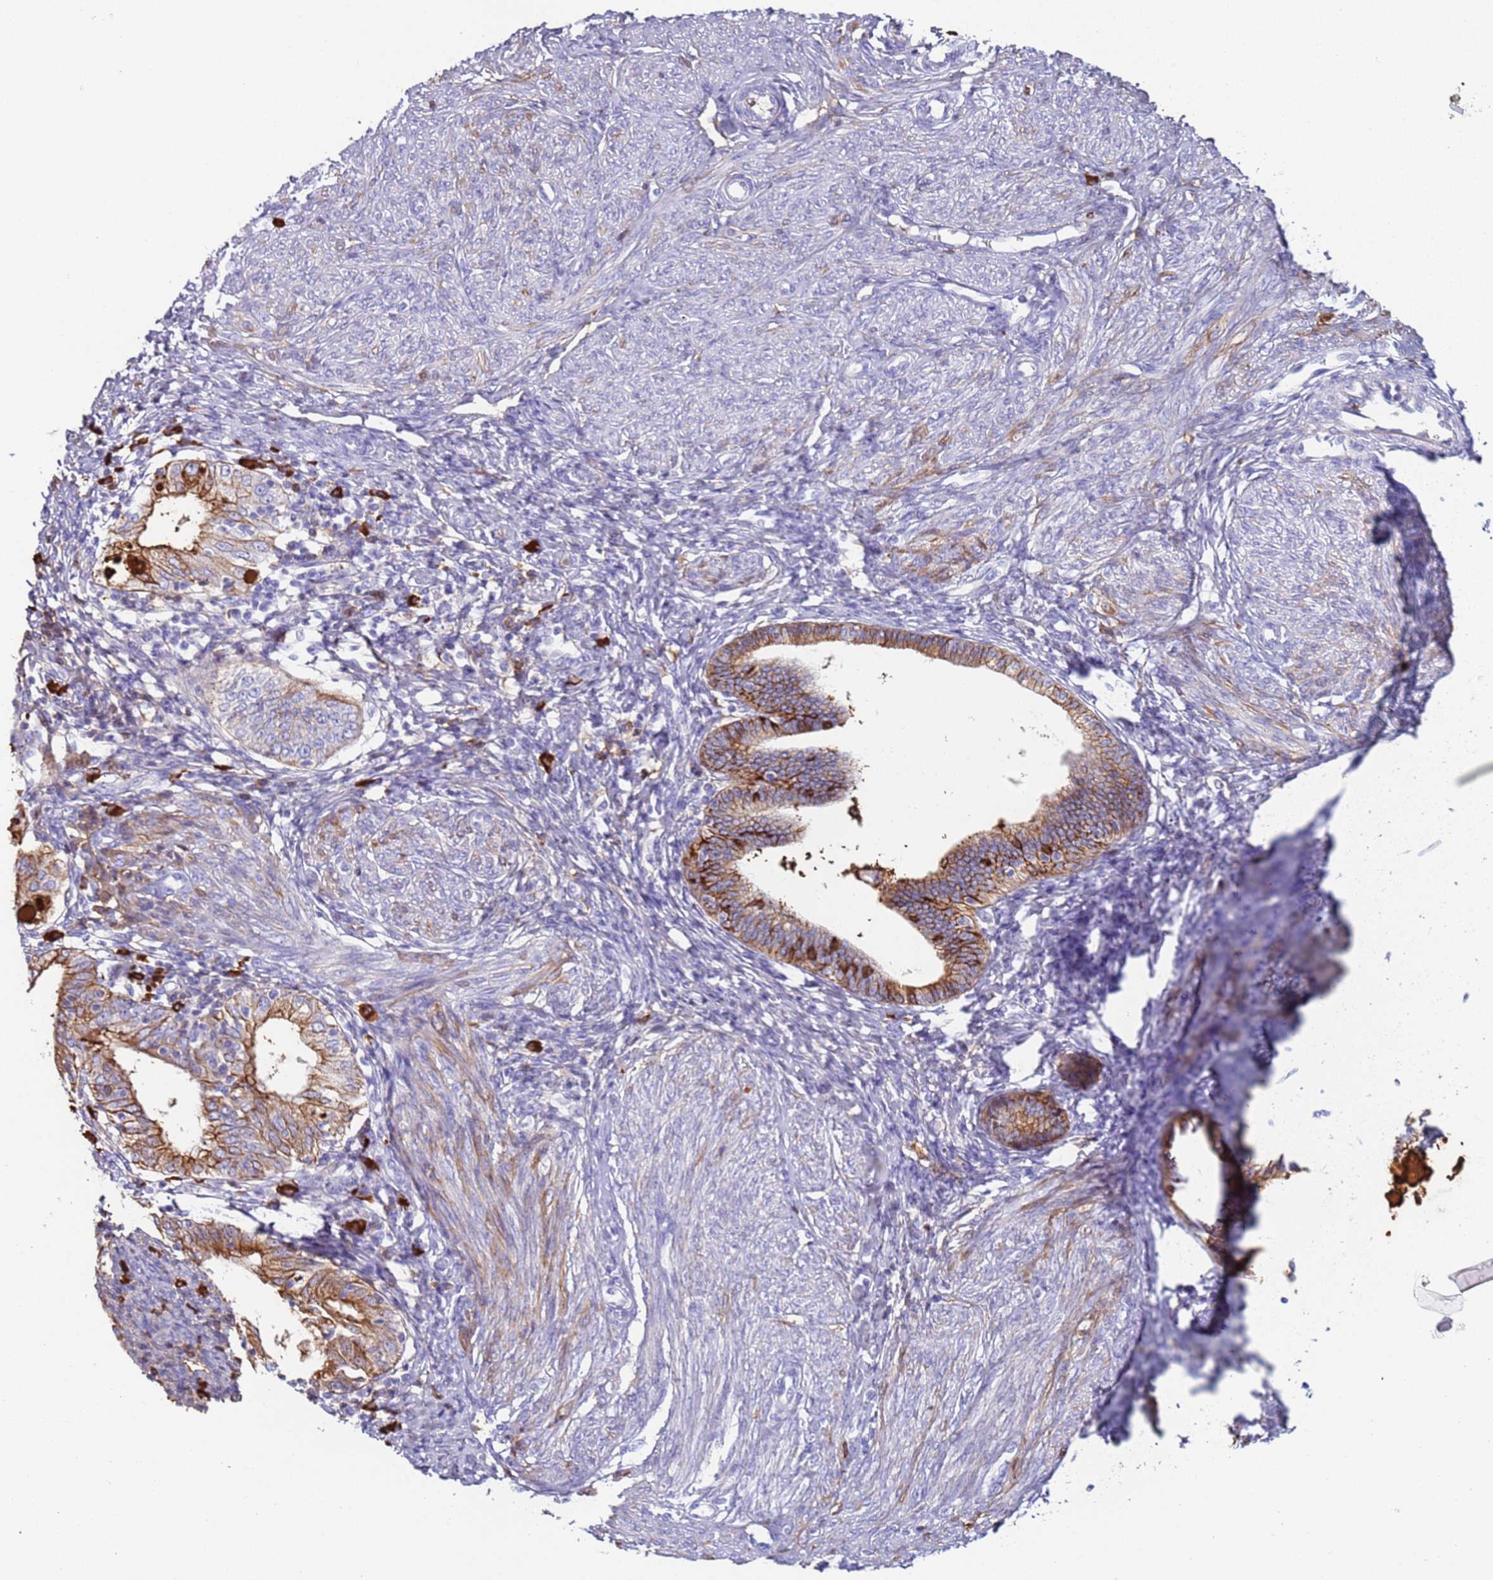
{"staining": {"intensity": "weak", "quantity": "<25%", "location": "cytoplasmic/membranous"}, "tissue": "endometrium", "cell_type": "Cells in endometrial stroma", "image_type": "normal", "snomed": [{"axis": "morphology", "description": "Normal tissue, NOS"}, {"axis": "topography", "description": "Endometrium"}], "caption": "Immunohistochemical staining of normal human endometrium shows no significant staining in cells in endometrial stroma.", "gene": "CYSLTR2", "patient": {"sex": "female", "age": 72}}